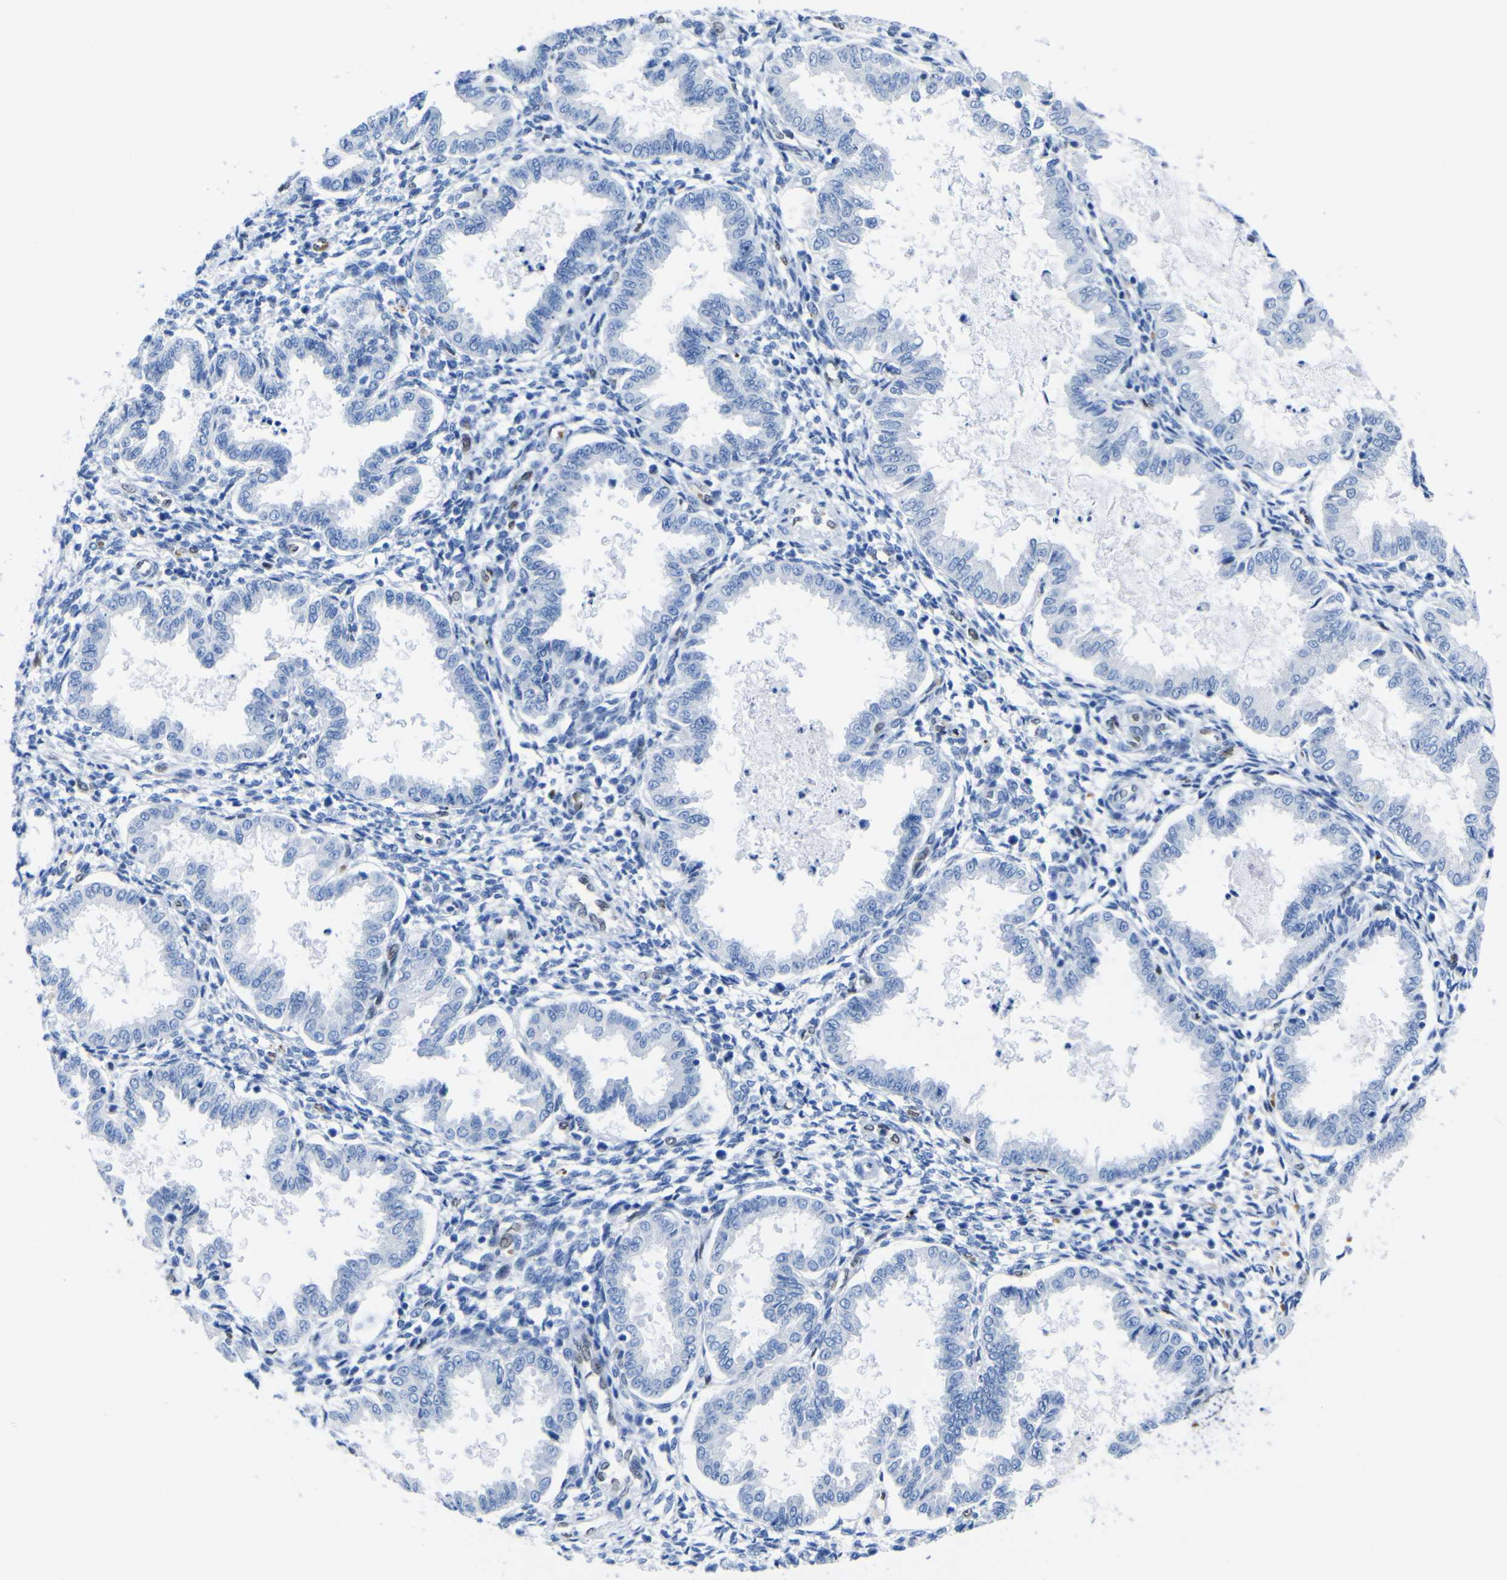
{"staining": {"intensity": "weak", "quantity": "<25%", "location": "nuclear"}, "tissue": "endometrium", "cell_type": "Cells in endometrial stroma", "image_type": "normal", "snomed": [{"axis": "morphology", "description": "Normal tissue, NOS"}, {"axis": "topography", "description": "Endometrium"}], "caption": "Immunohistochemistry (IHC) histopathology image of unremarkable endometrium: human endometrium stained with DAB reveals no significant protein positivity in cells in endometrial stroma.", "gene": "DACH1", "patient": {"sex": "female", "age": 33}}